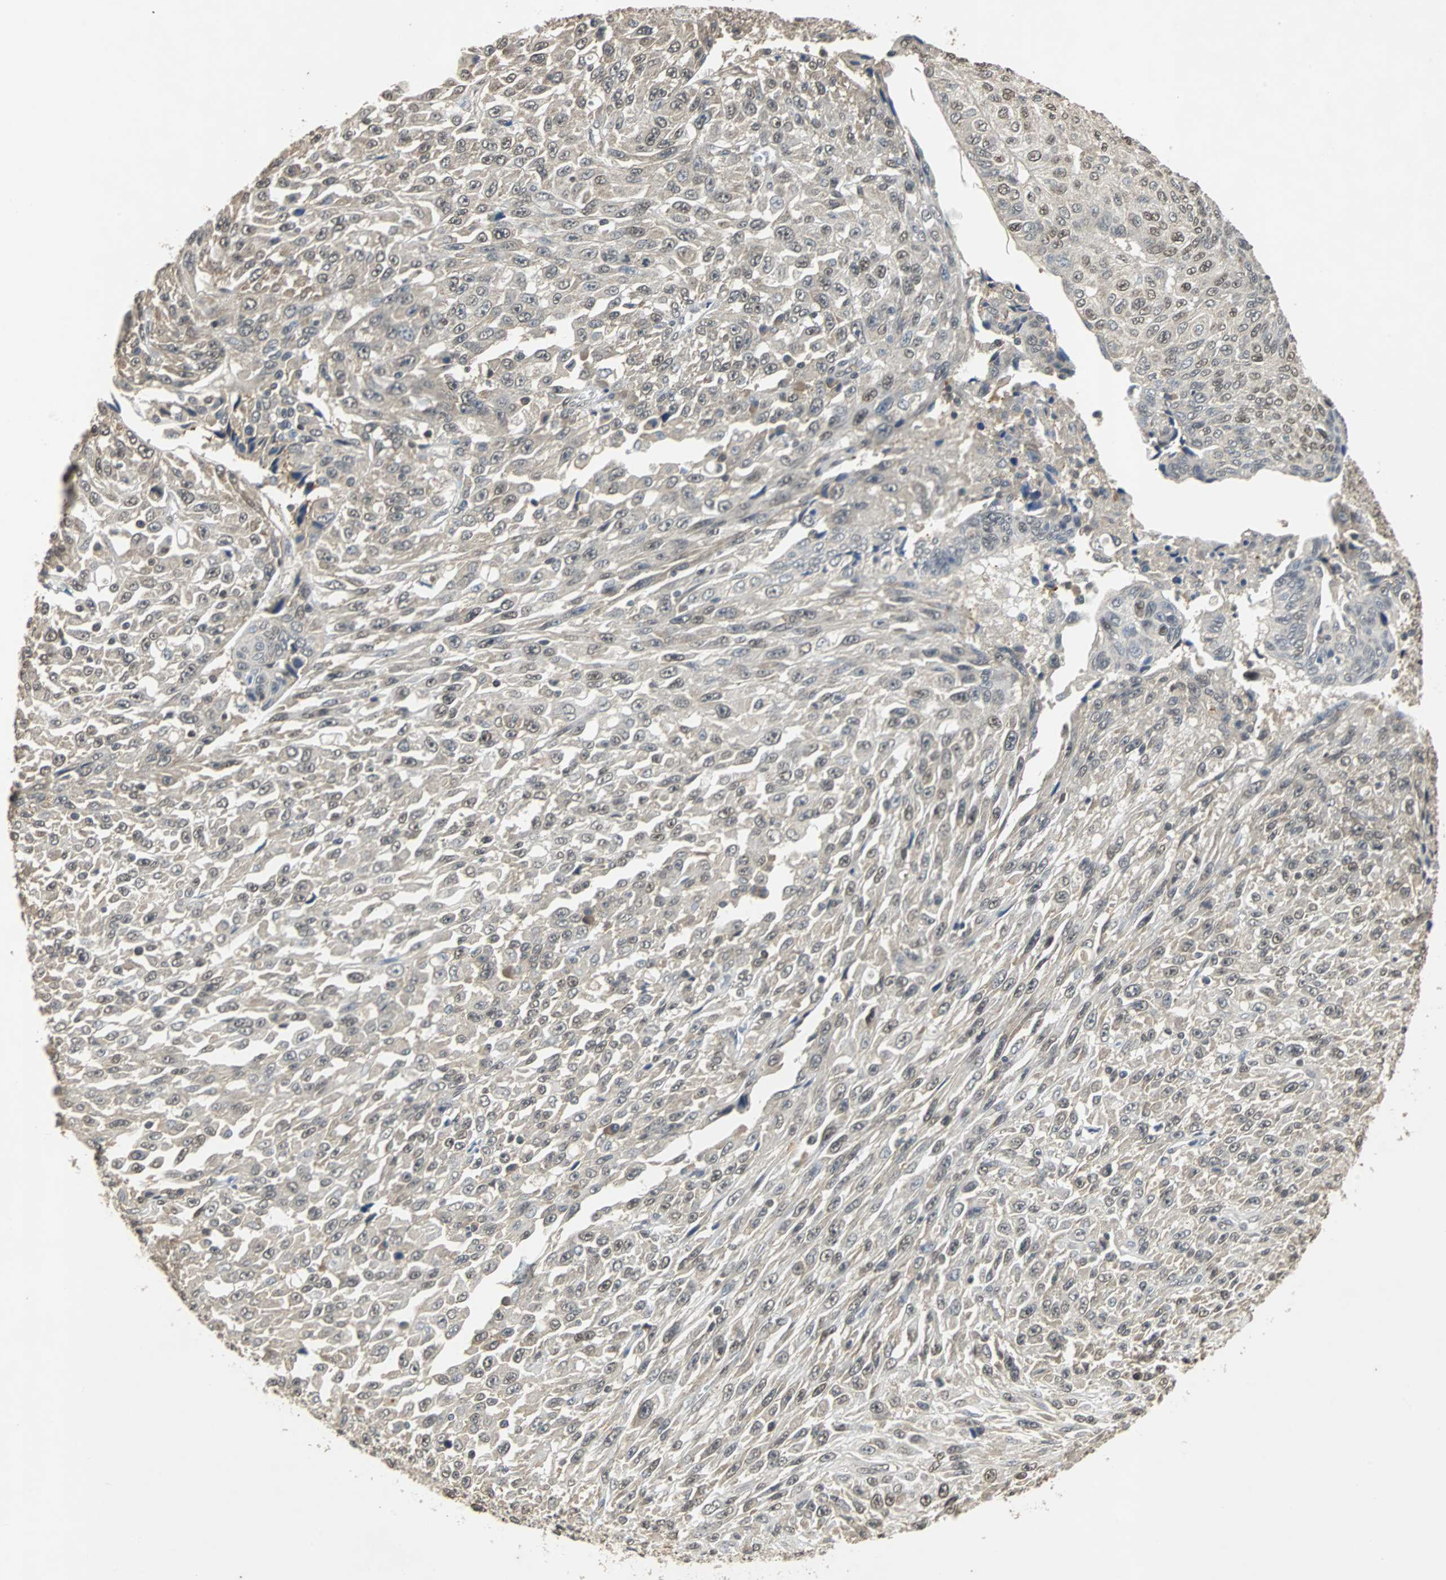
{"staining": {"intensity": "moderate", "quantity": ">75%", "location": "nuclear"}, "tissue": "urothelial cancer", "cell_type": "Tumor cells", "image_type": "cancer", "snomed": [{"axis": "morphology", "description": "Urothelial carcinoma, High grade"}, {"axis": "topography", "description": "Urinary bladder"}], "caption": "Approximately >75% of tumor cells in urothelial carcinoma (high-grade) reveal moderate nuclear protein expression as visualized by brown immunohistochemical staining.", "gene": "PHC1", "patient": {"sex": "male", "age": 66}}